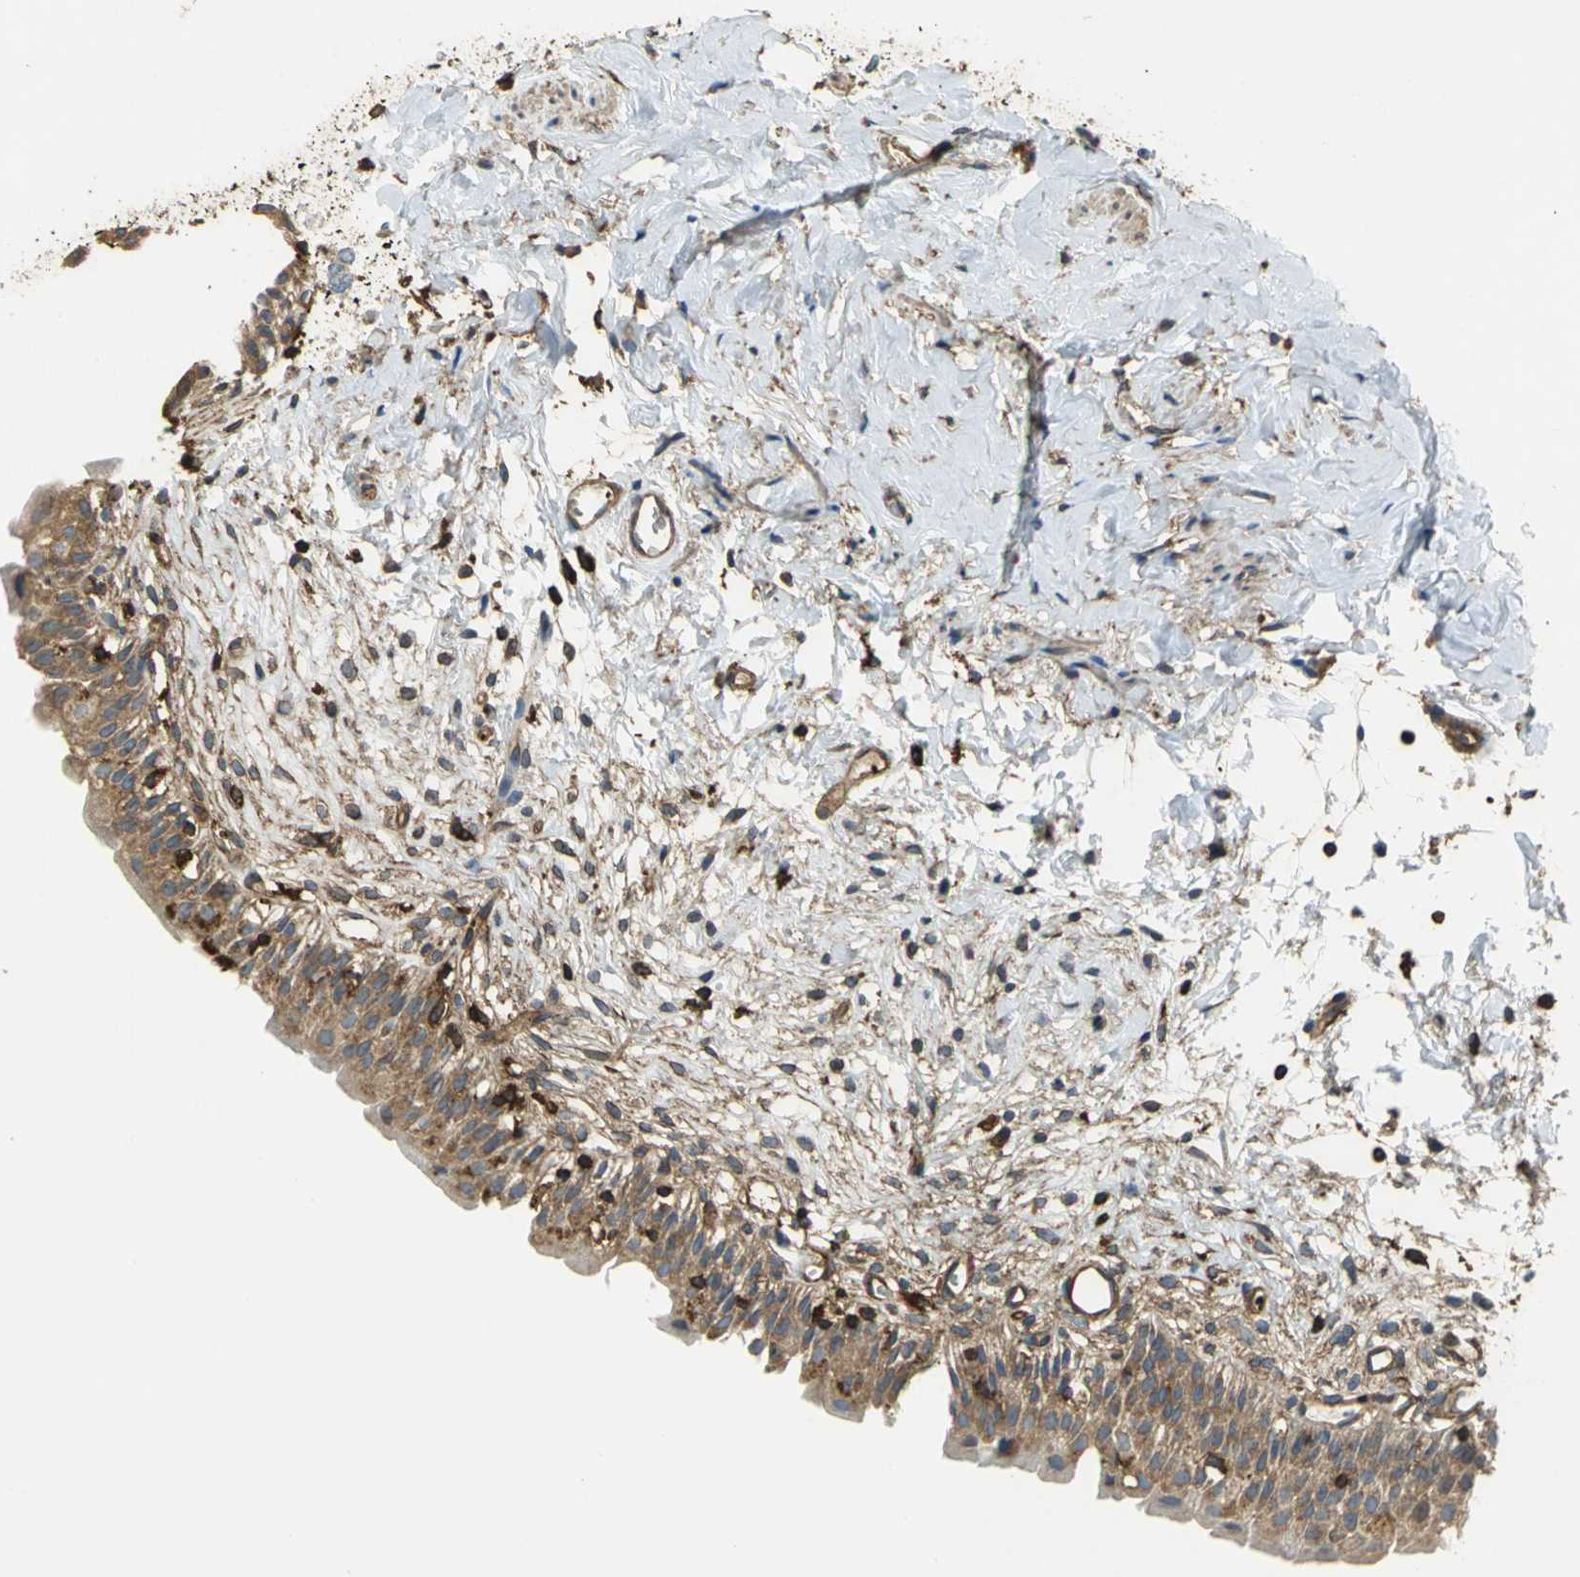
{"staining": {"intensity": "moderate", "quantity": ">75%", "location": "cytoplasmic/membranous"}, "tissue": "urinary bladder", "cell_type": "Urothelial cells", "image_type": "normal", "snomed": [{"axis": "morphology", "description": "Normal tissue, NOS"}, {"axis": "topography", "description": "Urinary bladder"}], "caption": "IHC image of benign human urinary bladder stained for a protein (brown), which demonstrates medium levels of moderate cytoplasmic/membranous positivity in approximately >75% of urothelial cells.", "gene": "TLN1", "patient": {"sex": "female", "age": 80}}